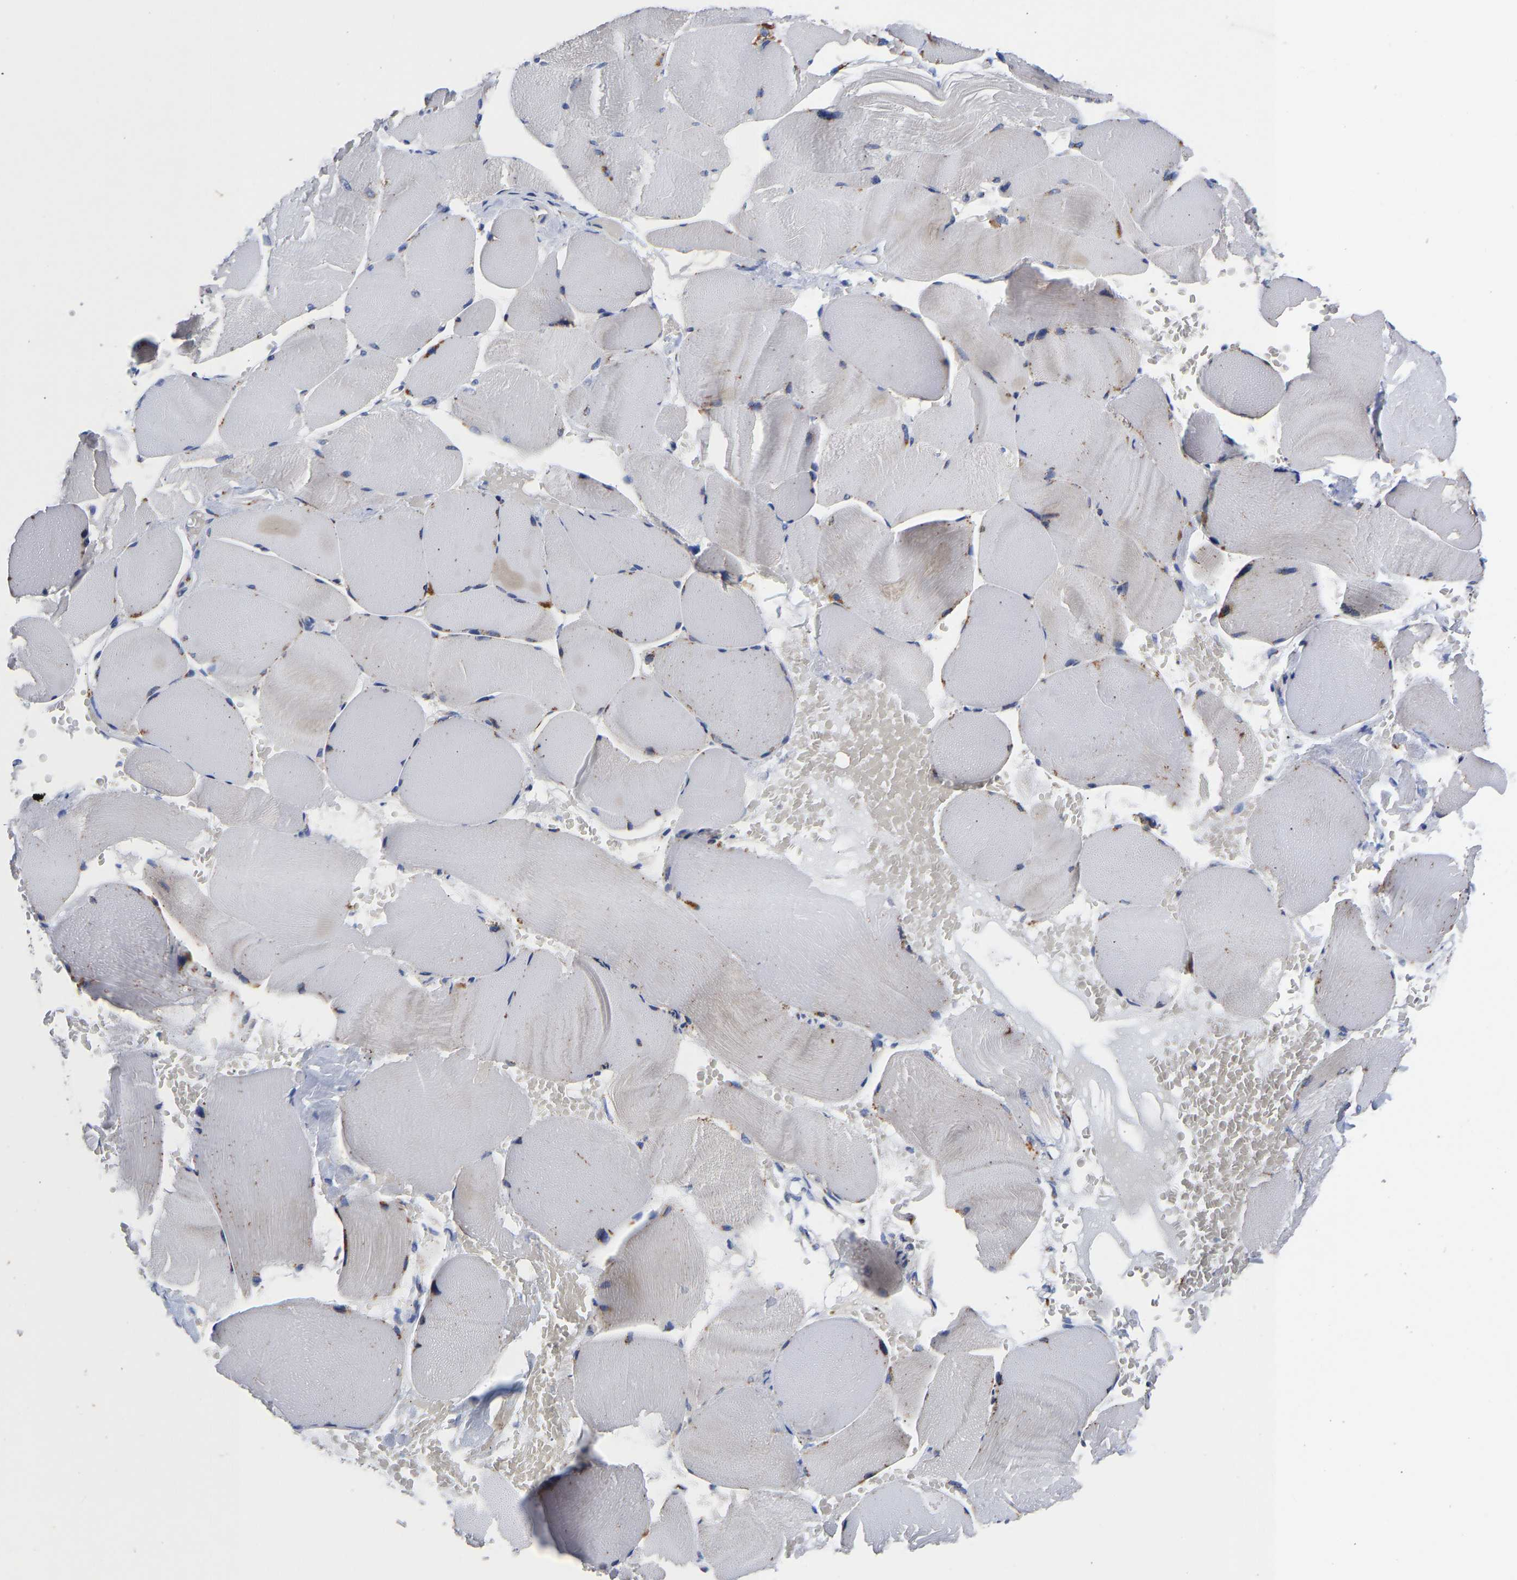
{"staining": {"intensity": "moderate", "quantity": "<25%", "location": "cytoplasmic/membranous"}, "tissue": "skeletal muscle", "cell_type": "Myocytes", "image_type": "normal", "snomed": [{"axis": "morphology", "description": "Normal tissue, NOS"}, {"axis": "topography", "description": "Skin"}, {"axis": "topography", "description": "Skeletal muscle"}], "caption": "Skeletal muscle stained with immunohistochemistry shows moderate cytoplasmic/membranous staining in about <25% of myocytes. Immunohistochemistry (ihc) stains the protein of interest in brown and the nuclei are stained blue.", "gene": "TMEM87A", "patient": {"sex": "male", "age": 83}}